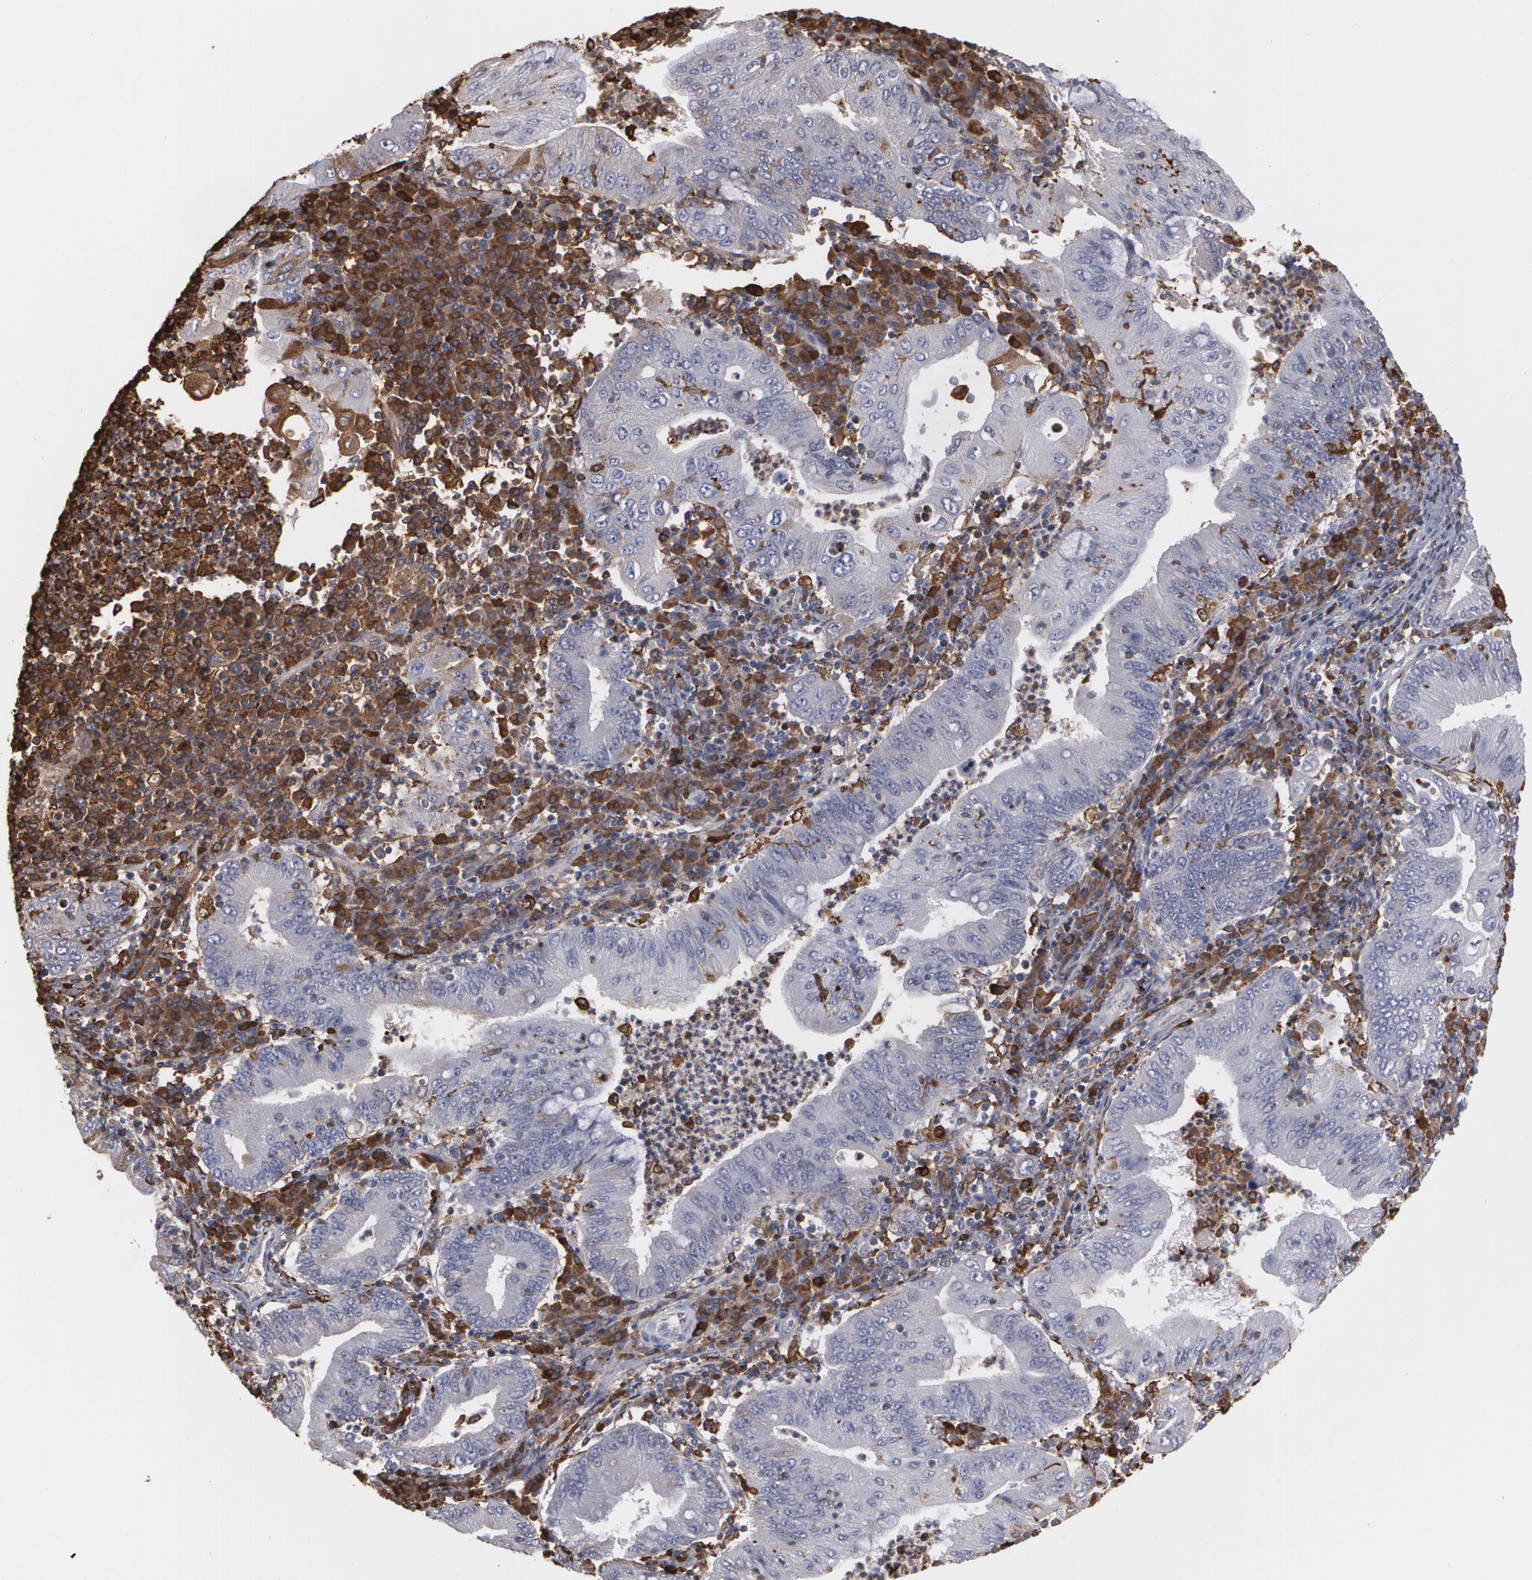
{"staining": {"intensity": "weak", "quantity": "<25%", "location": "cytoplasmic/membranous"}, "tissue": "stomach cancer", "cell_type": "Tumor cells", "image_type": "cancer", "snomed": [{"axis": "morphology", "description": "Normal tissue, NOS"}, {"axis": "morphology", "description": "Adenocarcinoma, NOS"}, {"axis": "topography", "description": "Esophagus"}, {"axis": "topography", "description": "Stomach, upper"}, {"axis": "topography", "description": "Peripheral nerve tissue"}], "caption": "High power microscopy photomicrograph of an immunohistochemistry (IHC) histopathology image of adenocarcinoma (stomach), revealing no significant positivity in tumor cells.", "gene": "ODC1", "patient": {"sex": "male", "age": 62}}